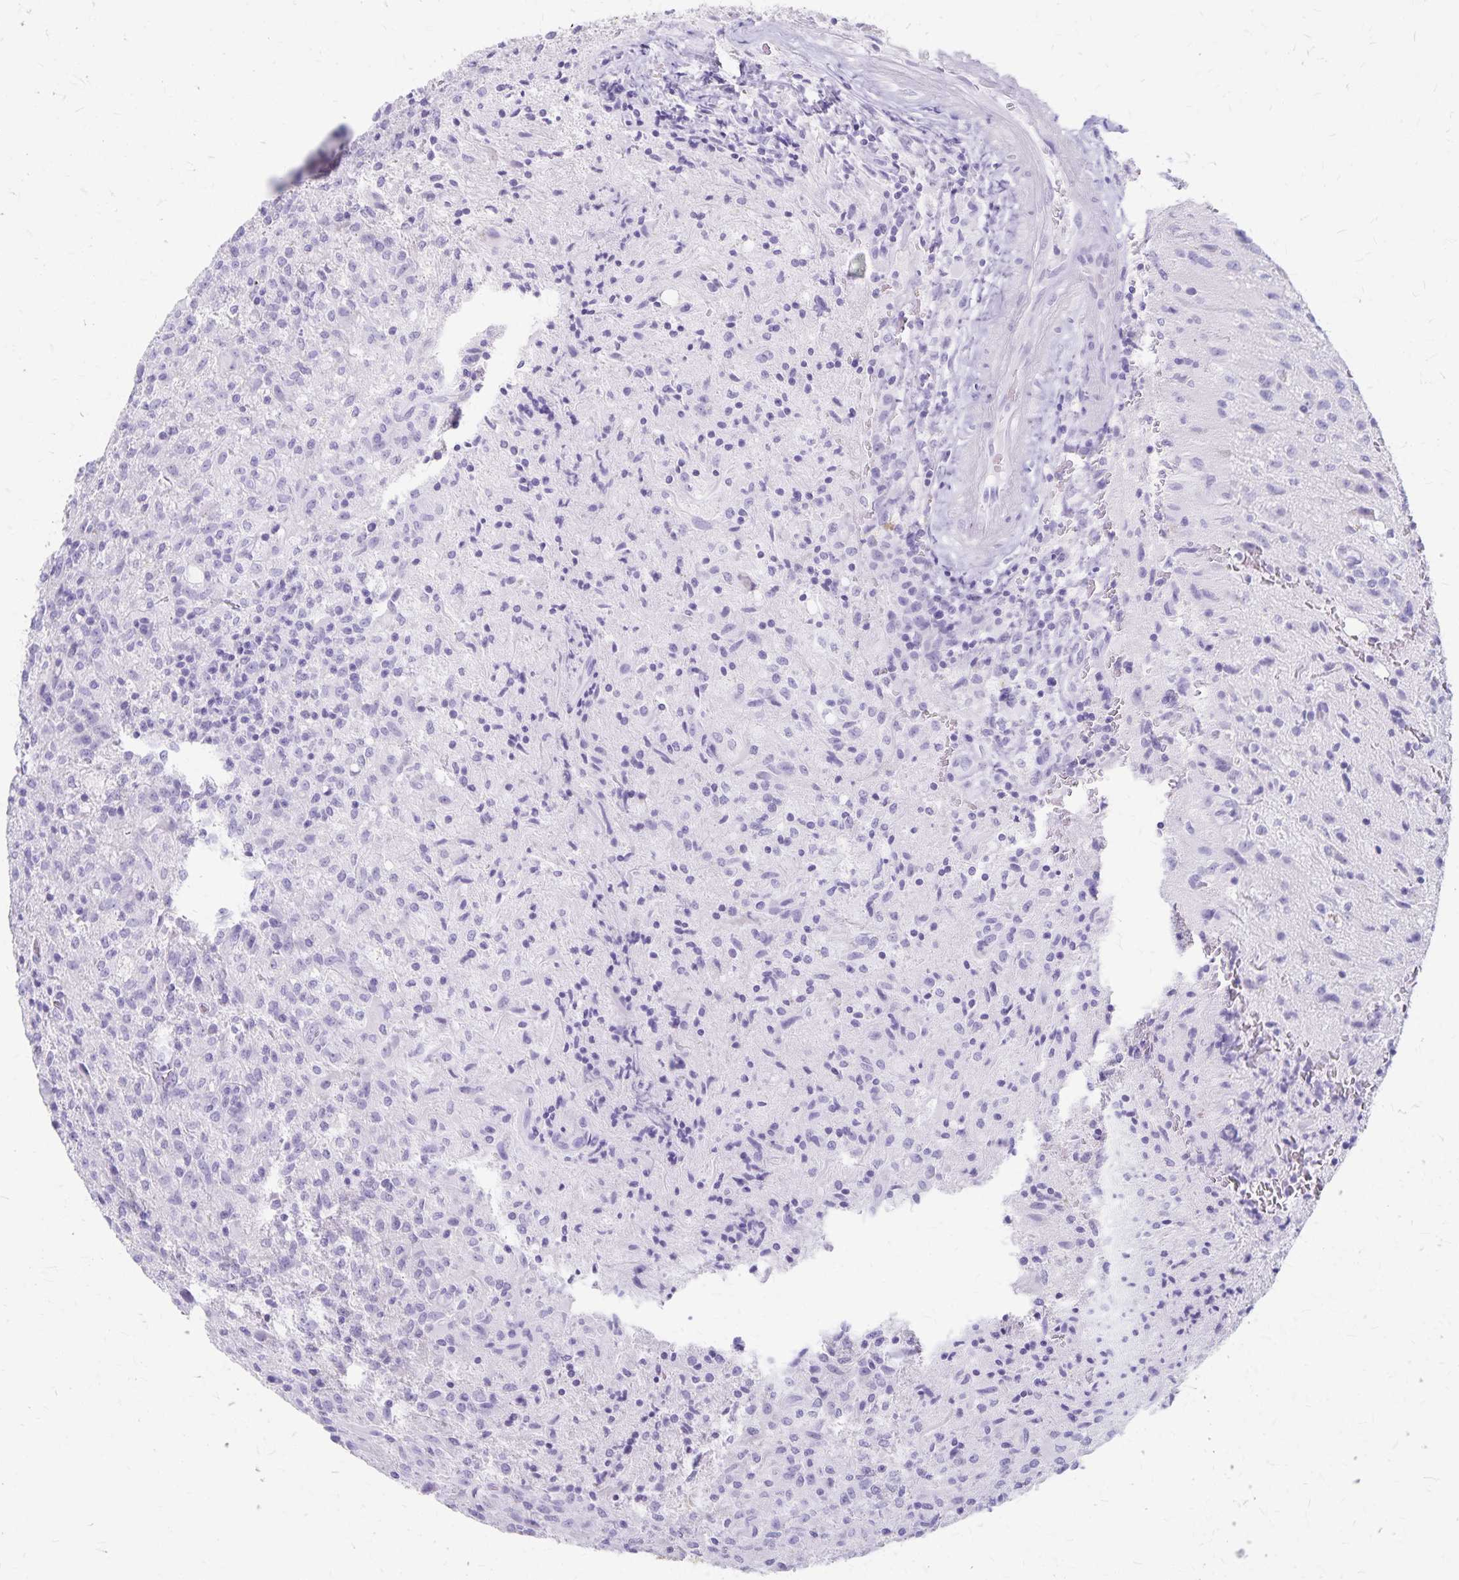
{"staining": {"intensity": "negative", "quantity": "none", "location": "none"}, "tissue": "glioma", "cell_type": "Tumor cells", "image_type": "cancer", "snomed": [{"axis": "morphology", "description": "Glioma, malignant, High grade"}, {"axis": "topography", "description": "Brain"}], "caption": "Immunohistochemical staining of human malignant glioma (high-grade) displays no significant positivity in tumor cells.", "gene": "GPBAR1", "patient": {"sex": "male", "age": 68}}